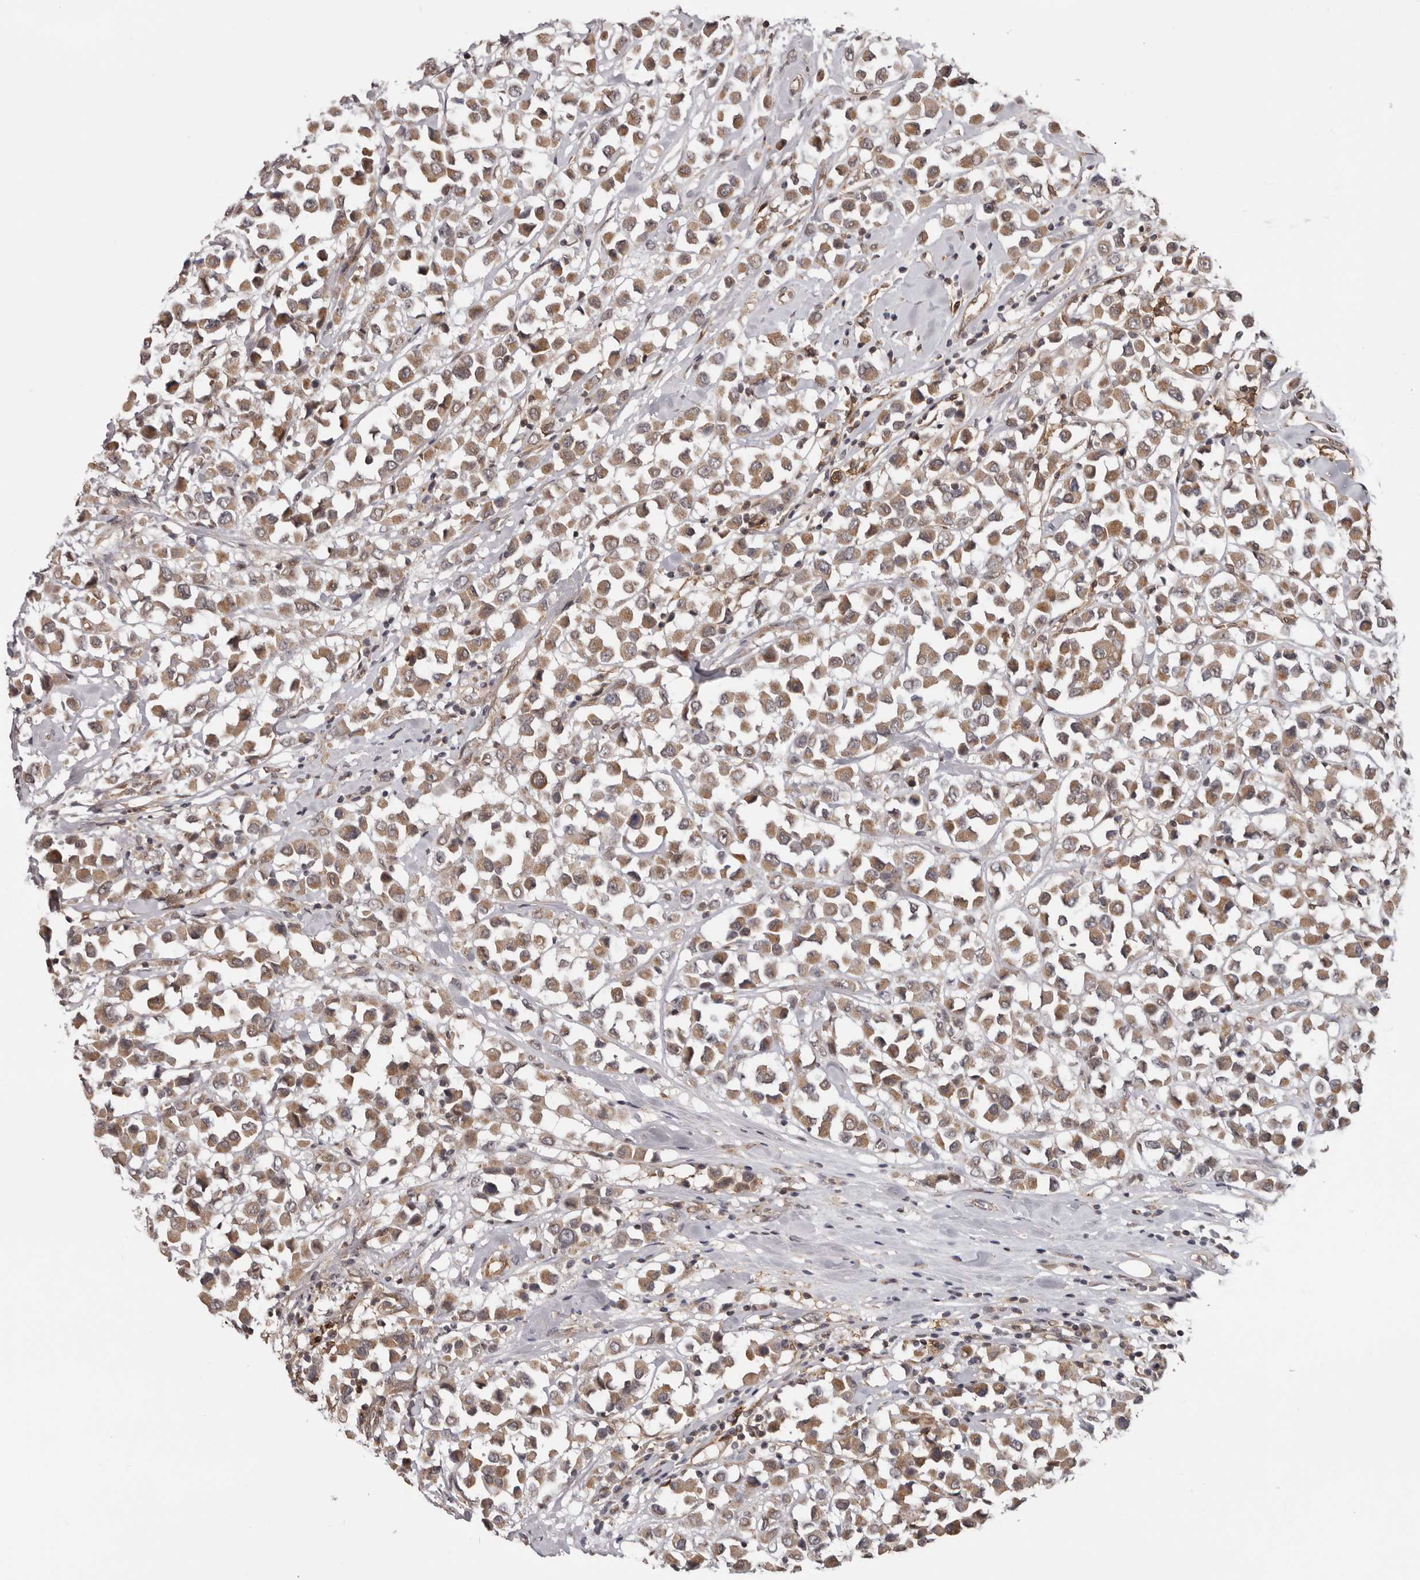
{"staining": {"intensity": "moderate", "quantity": ">75%", "location": "cytoplasmic/membranous"}, "tissue": "breast cancer", "cell_type": "Tumor cells", "image_type": "cancer", "snomed": [{"axis": "morphology", "description": "Duct carcinoma"}, {"axis": "topography", "description": "Breast"}], "caption": "Tumor cells show medium levels of moderate cytoplasmic/membranous staining in approximately >75% of cells in breast cancer.", "gene": "MOGAT2", "patient": {"sex": "female", "age": 61}}